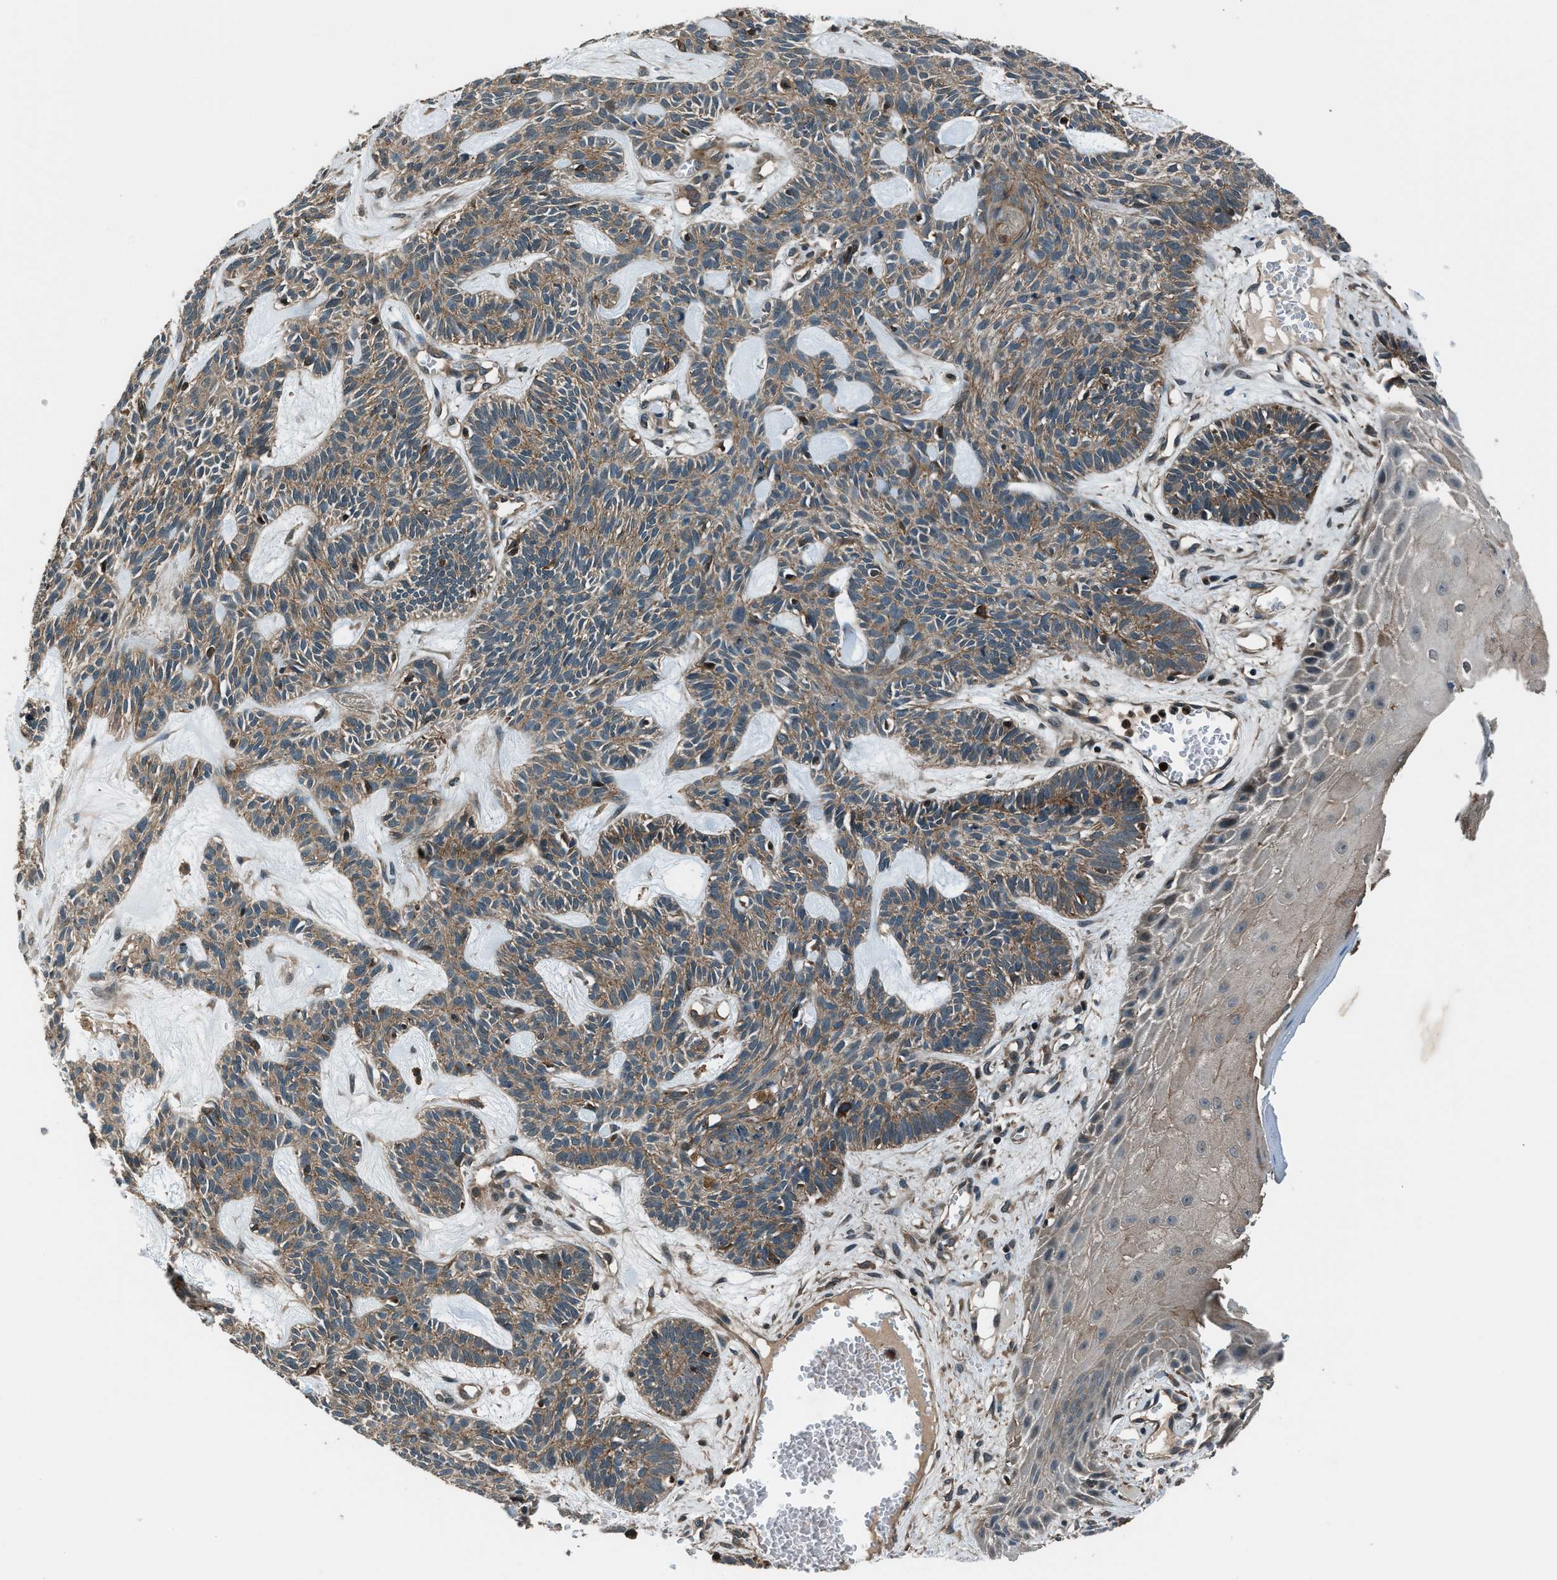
{"staining": {"intensity": "moderate", "quantity": ">75%", "location": "cytoplasmic/membranous"}, "tissue": "skin cancer", "cell_type": "Tumor cells", "image_type": "cancer", "snomed": [{"axis": "morphology", "description": "Basal cell carcinoma"}, {"axis": "topography", "description": "Skin"}], "caption": "This is an image of immunohistochemistry staining of skin cancer, which shows moderate positivity in the cytoplasmic/membranous of tumor cells.", "gene": "ARHGEF11", "patient": {"sex": "male", "age": 67}}